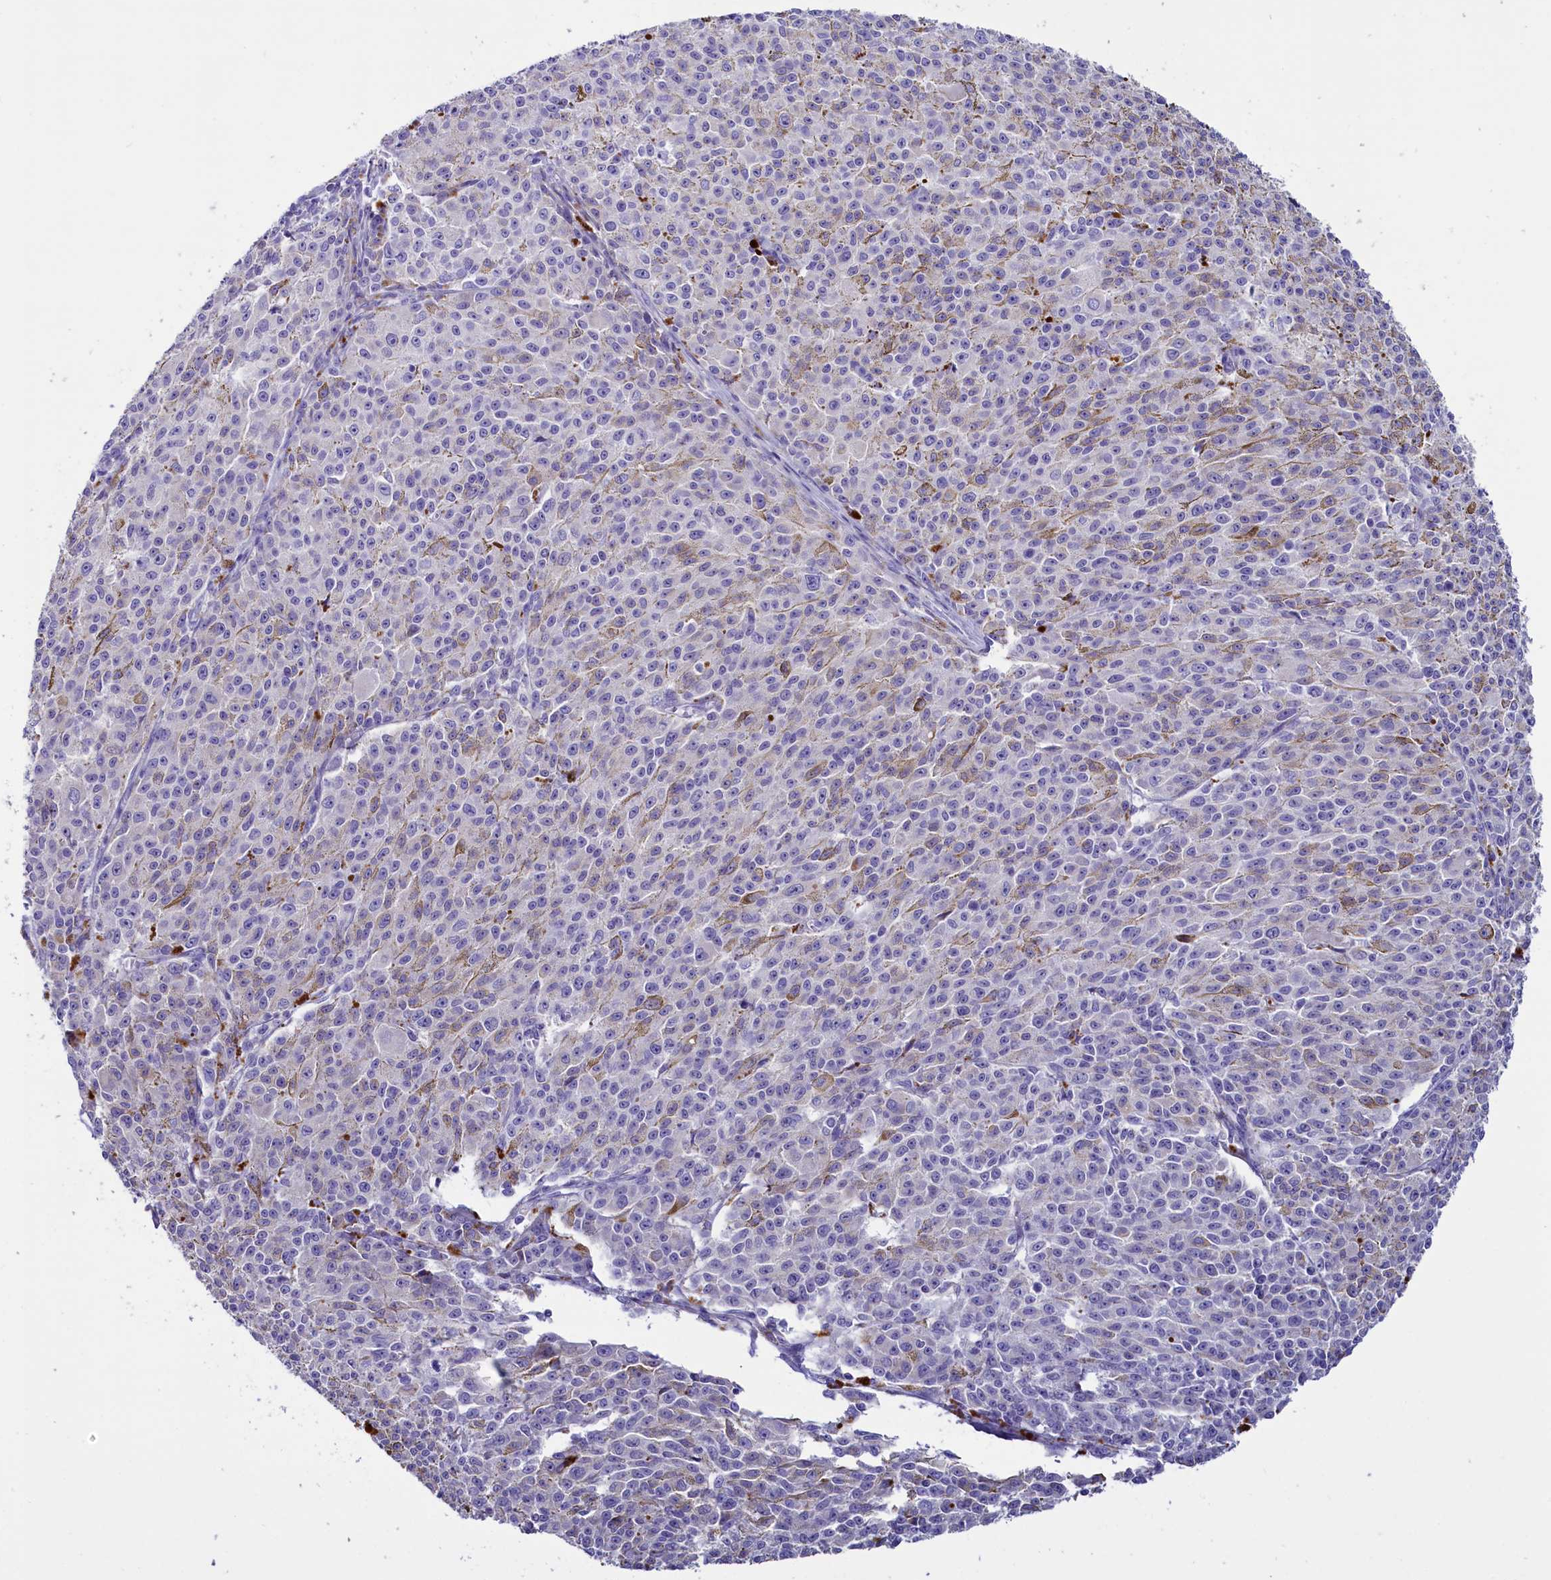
{"staining": {"intensity": "negative", "quantity": "none", "location": "none"}, "tissue": "melanoma", "cell_type": "Tumor cells", "image_type": "cancer", "snomed": [{"axis": "morphology", "description": "Malignant melanoma, NOS"}, {"axis": "topography", "description": "Skin"}], "caption": "This is a histopathology image of immunohistochemistry (IHC) staining of melanoma, which shows no positivity in tumor cells.", "gene": "RTTN", "patient": {"sex": "female", "age": 52}}